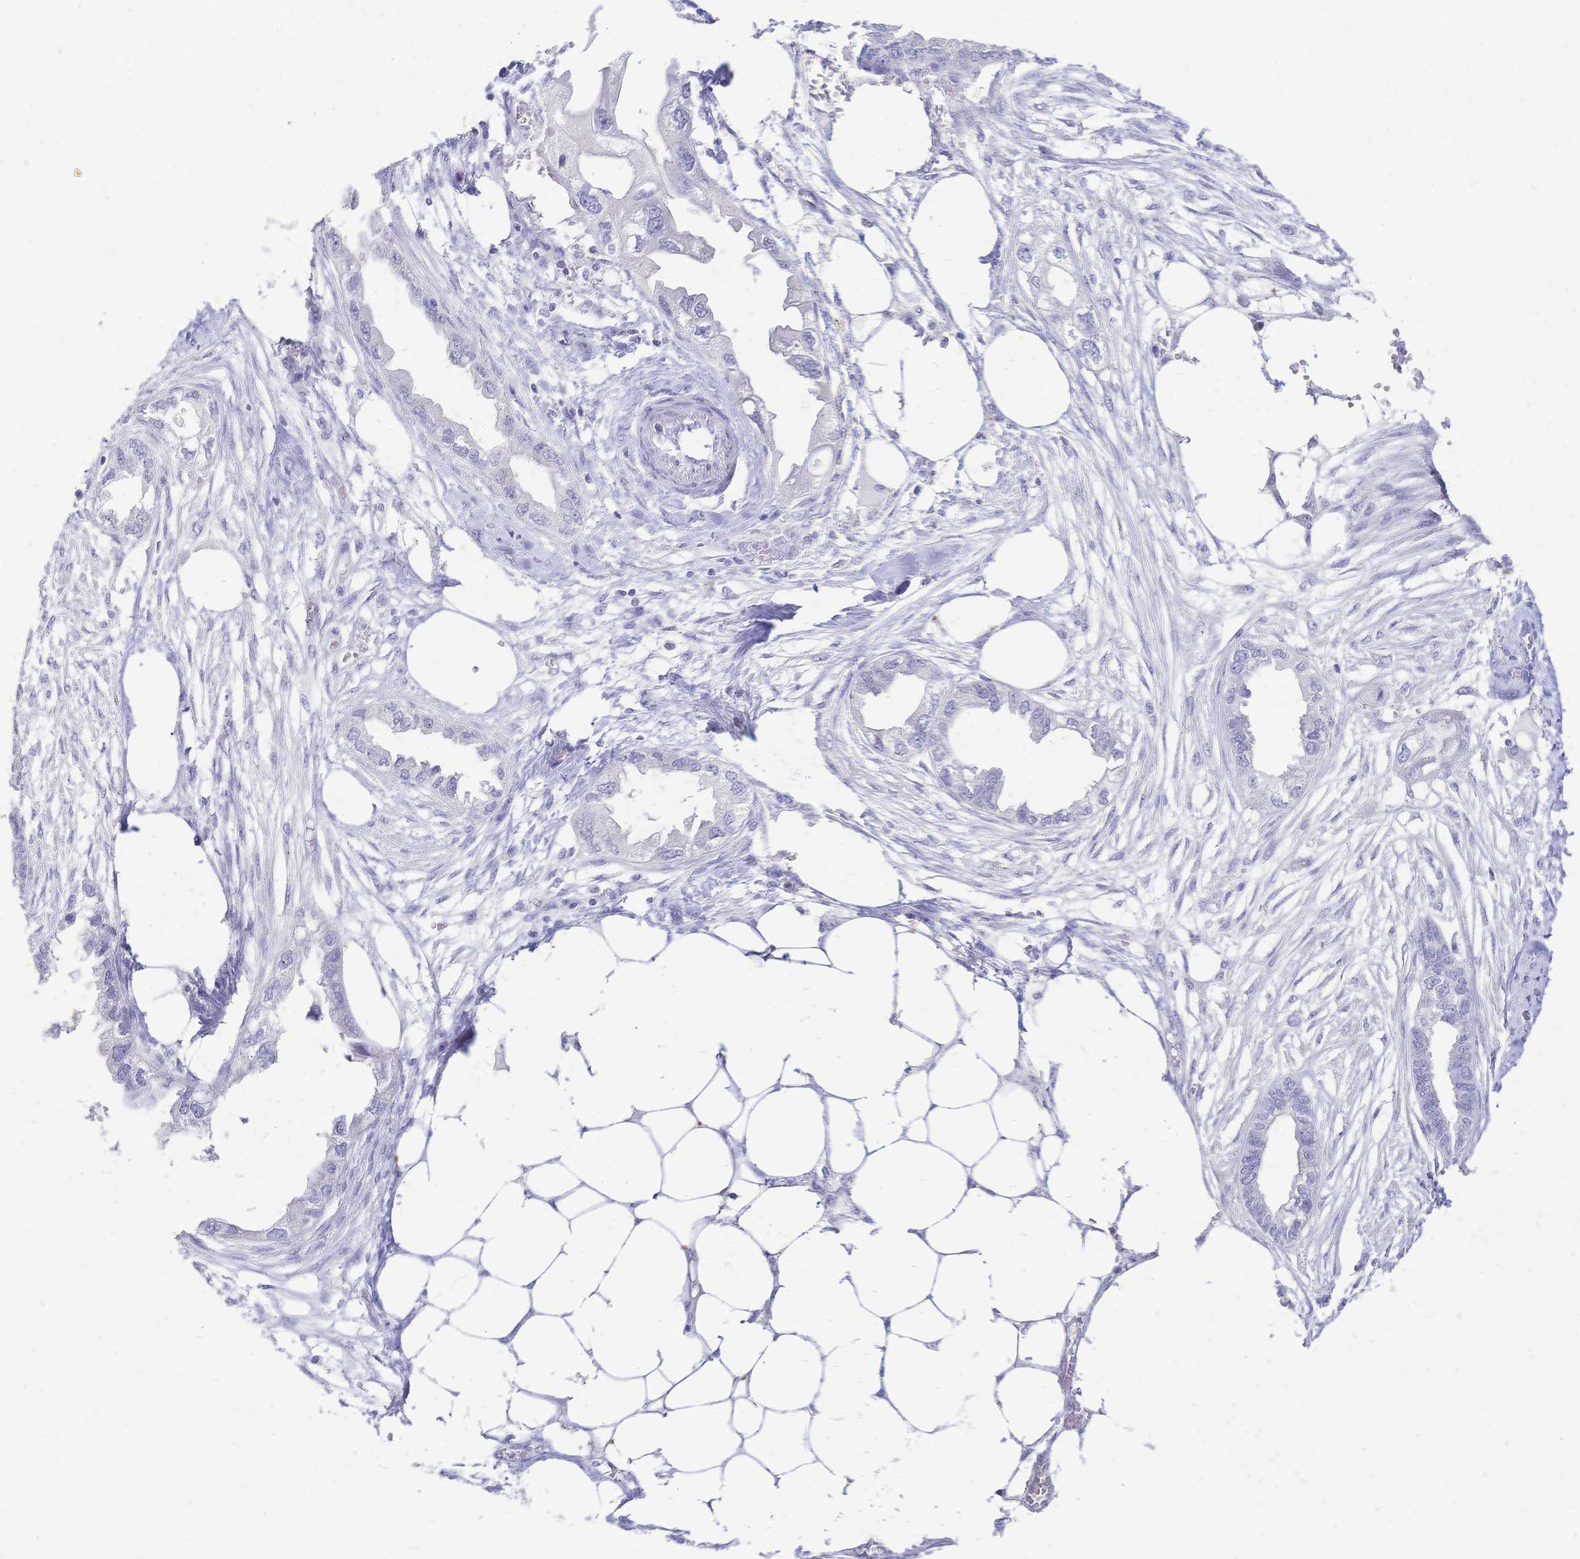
{"staining": {"intensity": "negative", "quantity": "none", "location": "none"}, "tissue": "endometrial cancer", "cell_type": "Tumor cells", "image_type": "cancer", "snomed": [{"axis": "morphology", "description": "Adenocarcinoma, NOS"}, {"axis": "morphology", "description": "Adenocarcinoma, metastatic, NOS"}, {"axis": "topography", "description": "Adipose tissue"}, {"axis": "topography", "description": "Endometrium"}], "caption": "DAB immunohistochemical staining of endometrial cancer (metastatic adenocarcinoma) displays no significant staining in tumor cells. (Brightfield microscopy of DAB (3,3'-diaminobenzidine) immunohistochemistry (IHC) at high magnification).", "gene": "FA2H", "patient": {"sex": "female", "age": 67}}